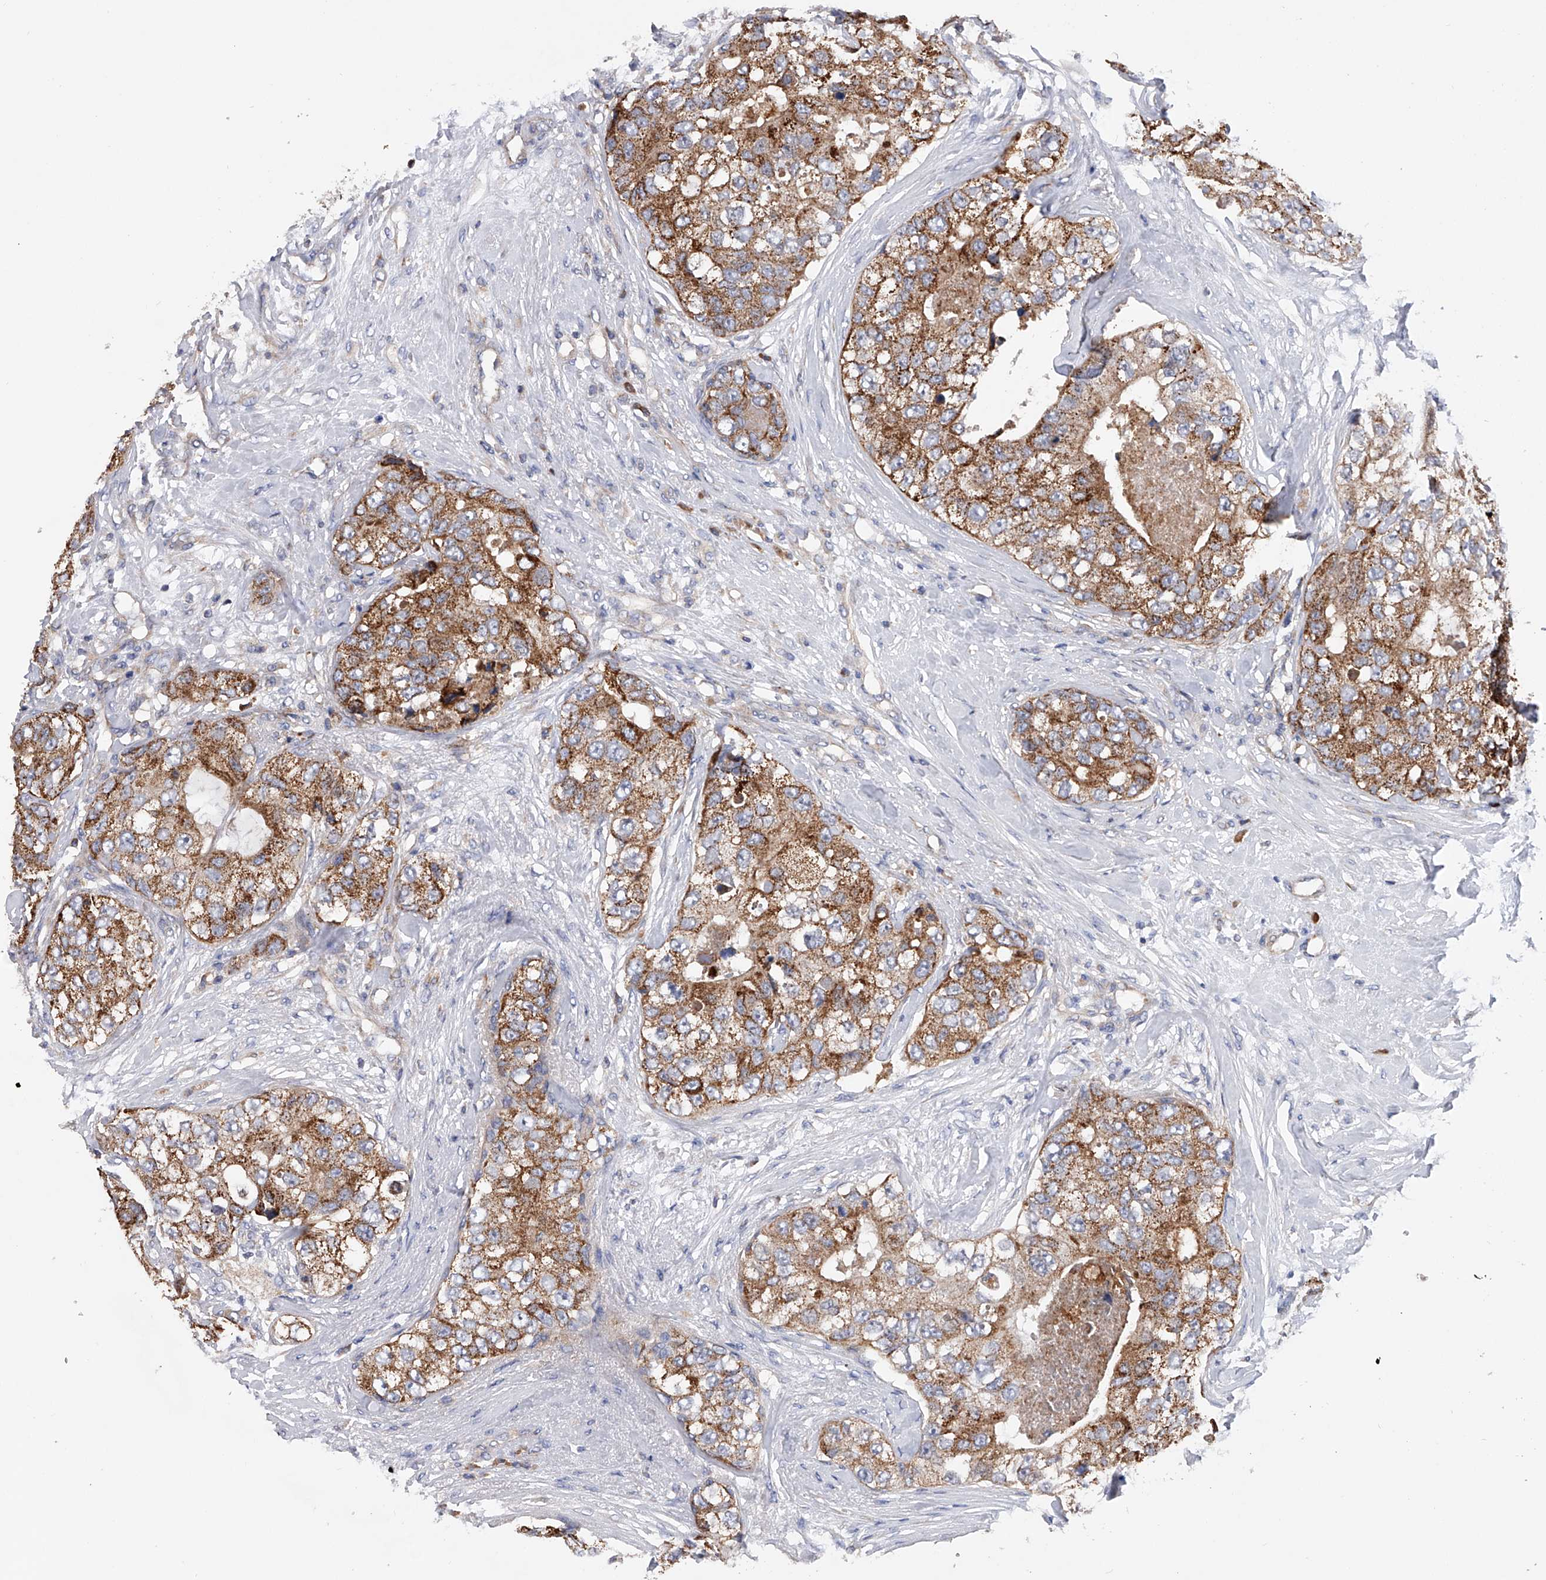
{"staining": {"intensity": "moderate", "quantity": ">75%", "location": "cytoplasmic/membranous"}, "tissue": "breast cancer", "cell_type": "Tumor cells", "image_type": "cancer", "snomed": [{"axis": "morphology", "description": "Duct carcinoma"}, {"axis": "topography", "description": "Breast"}], "caption": "An immunohistochemistry (IHC) image of neoplastic tissue is shown. Protein staining in brown labels moderate cytoplasmic/membranous positivity in invasive ductal carcinoma (breast) within tumor cells. Ihc stains the protein of interest in brown and the nuclei are stained blue.", "gene": "MLYCD", "patient": {"sex": "female", "age": 62}}